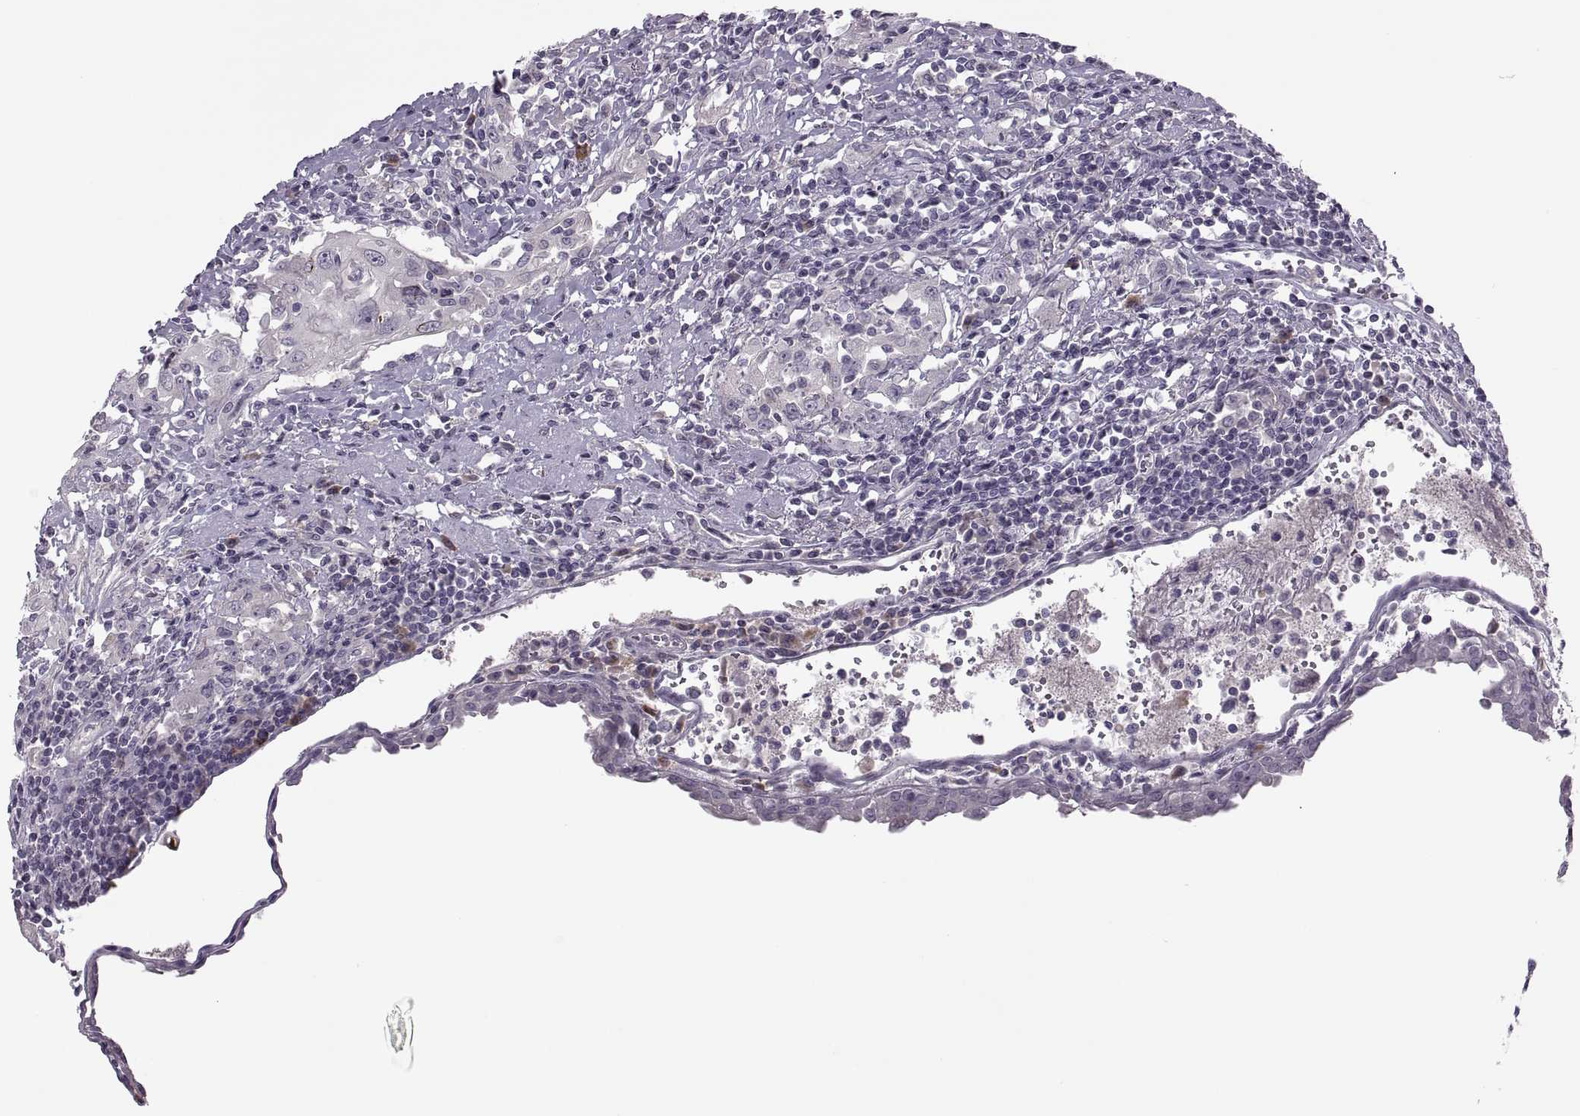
{"staining": {"intensity": "negative", "quantity": "none", "location": "none"}, "tissue": "urothelial cancer", "cell_type": "Tumor cells", "image_type": "cancer", "snomed": [{"axis": "morphology", "description": "Urothelial carcinoma, High grade"}, {"axis": "topography", "description": "Urinary bladder"}], "caption": "An IHC micrograph of high-grade urothelial carcinoma is shown. There is no staining in tumor cells of high-grade urothelial carcinoma.", "gene": "H2AP", "patient": {"sex": "female", "age": 85}}